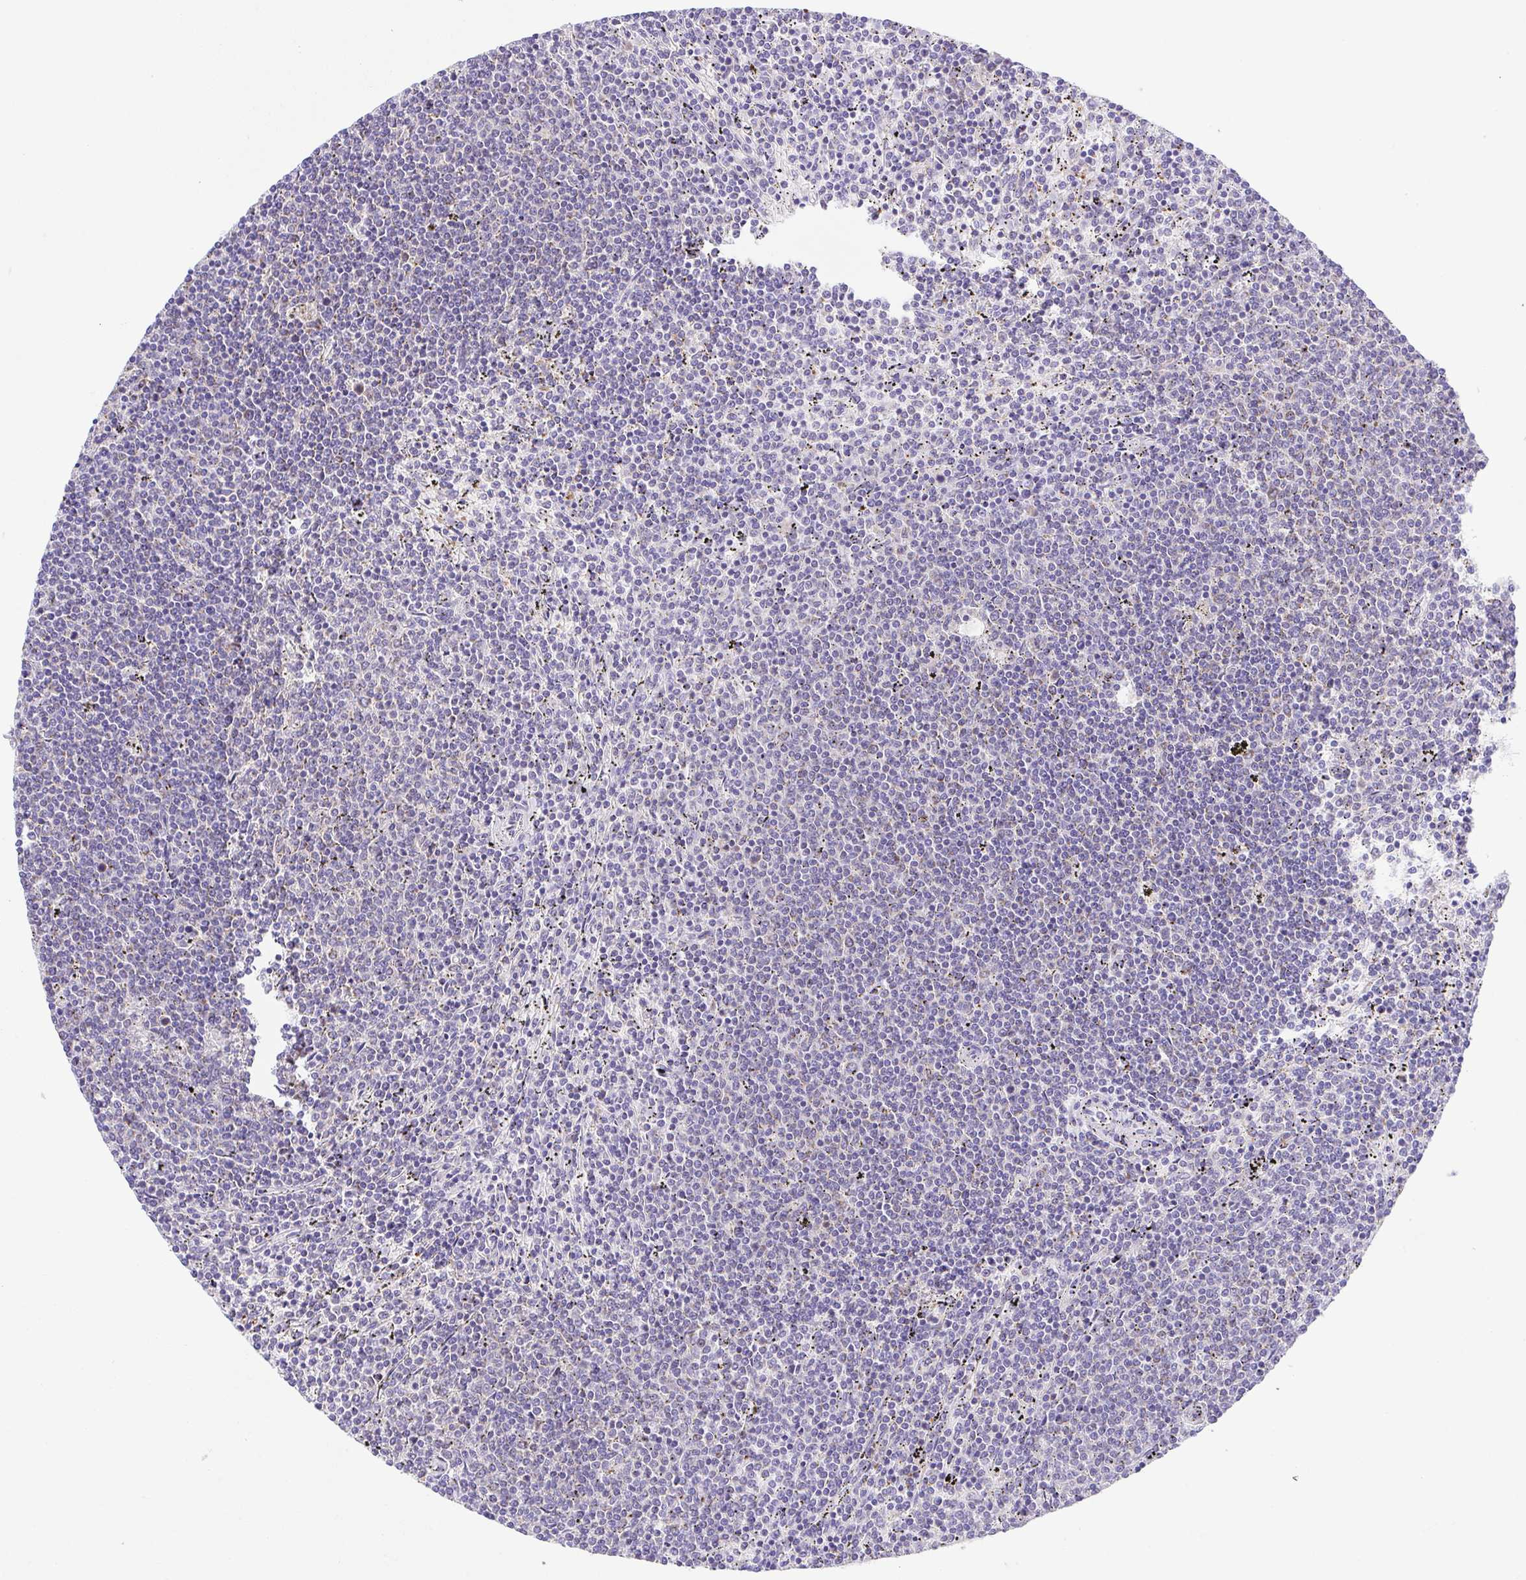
{"staining": {"intensity": "negative", "quantity": "none", "location": "none"}, "tissue": "lymphoma", "cell_type": "Tumor cells", "image_type": "cancer", "snomed": [{"axis": "morphology", "description": "Malignant lymphoma, non-Hodgkin's type, Low grade"}, {"axis": "topography", "description": "Spleen"}], "caption": "Immunohistochemical staining of human malignant lymphoma, non-Hodgkin's type (low-grade) reveals no significant expression in tumor cells.", "gene": "SLC13A1", "patient": {"sex": "female", "age": 50}}